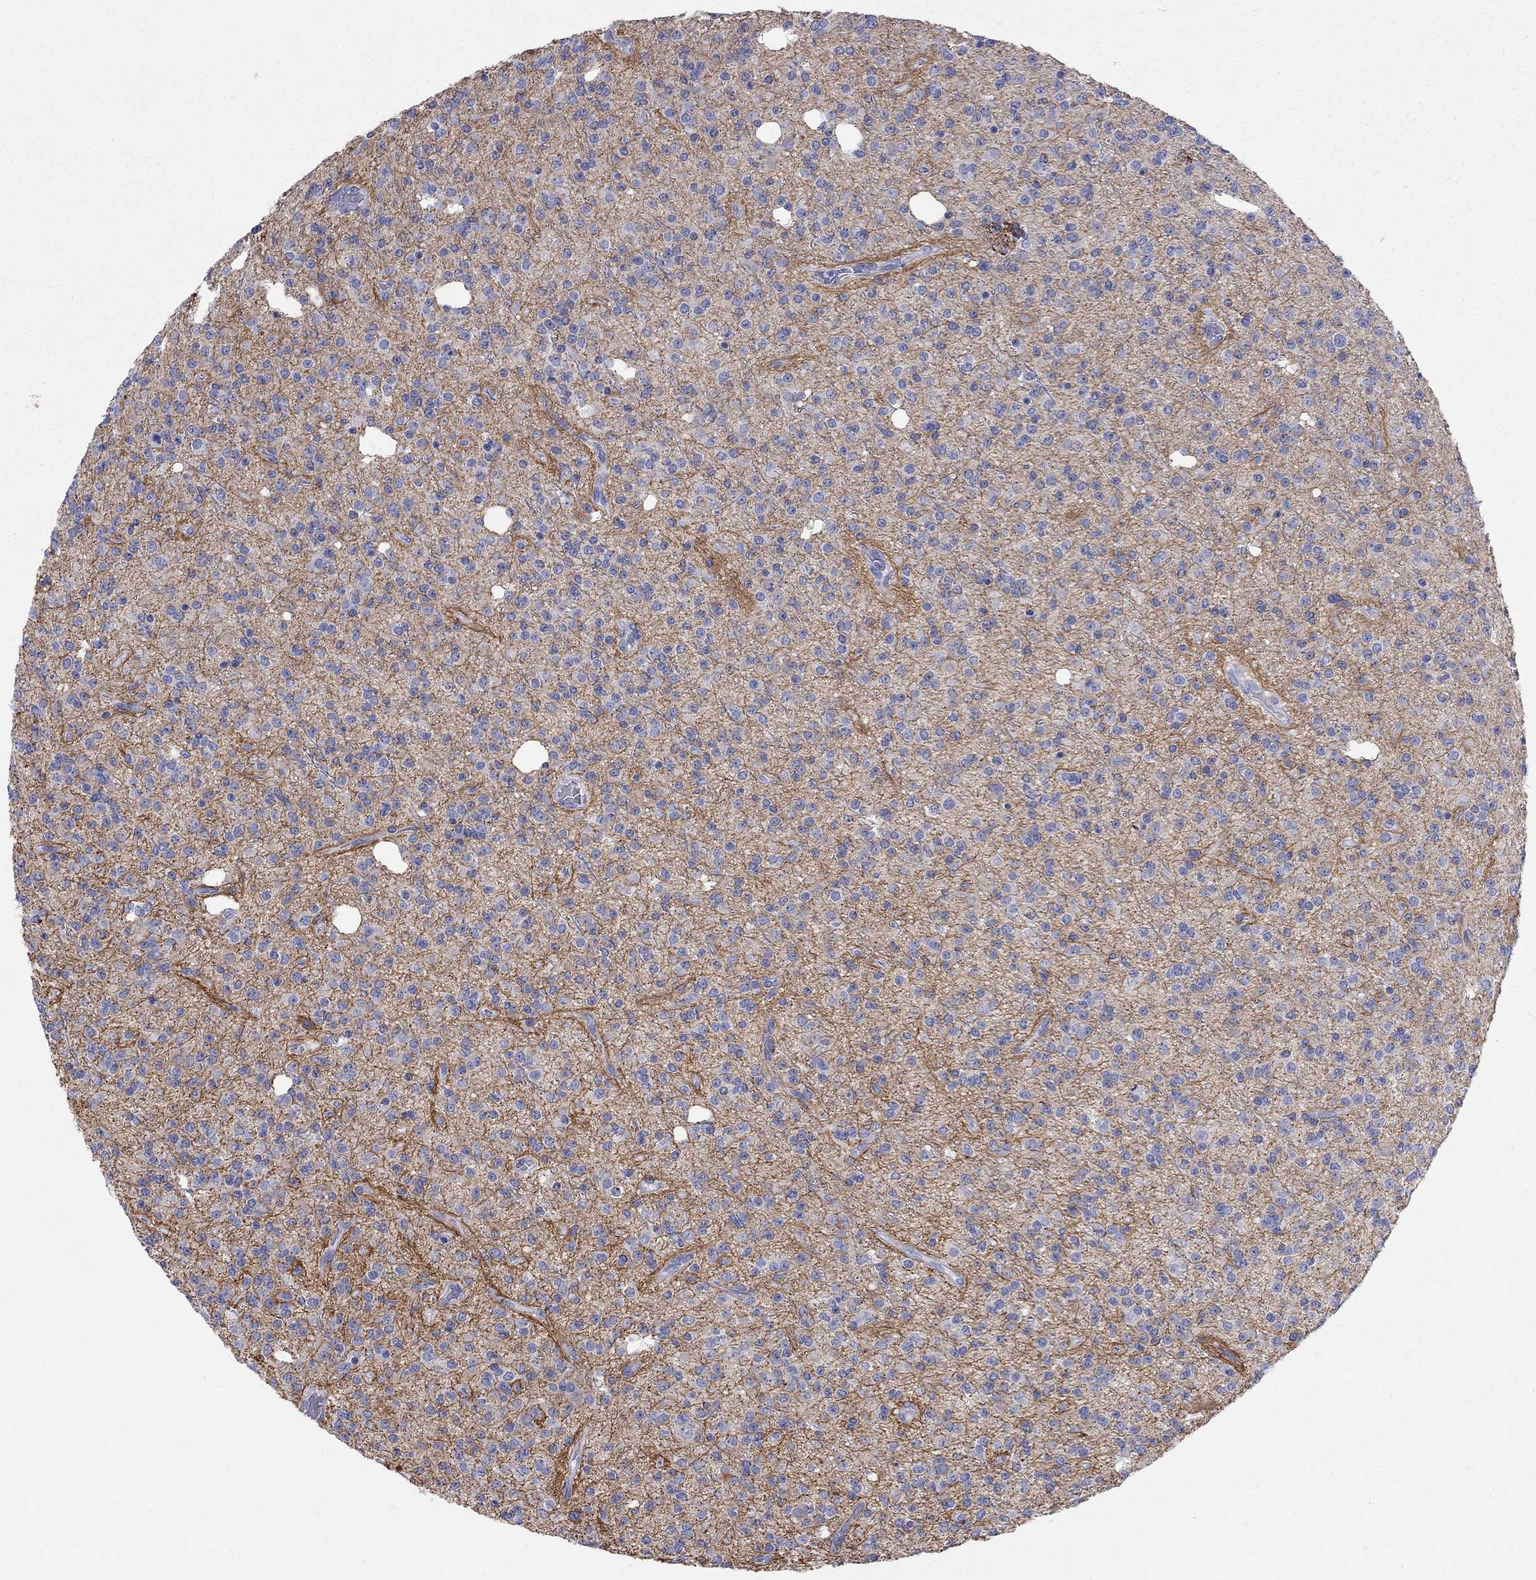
{"staining": {"intensity": "negative", "quantity": "none", "location": "none"}, "tissue": "glioma", "cell_type": "Tumor cells", "image_type": "cancer", "snomed": [{"axis": "morphology", "description": "Glioma, malignant, Low grade"}, {"axis": "topography", "description": "Brain"}], "caption": "There is no significant positivity in tumor cells of low-grade glioma (malignant).", "gene": "PCDHGC5", "patient": {"sex": "male", "age": 27}}